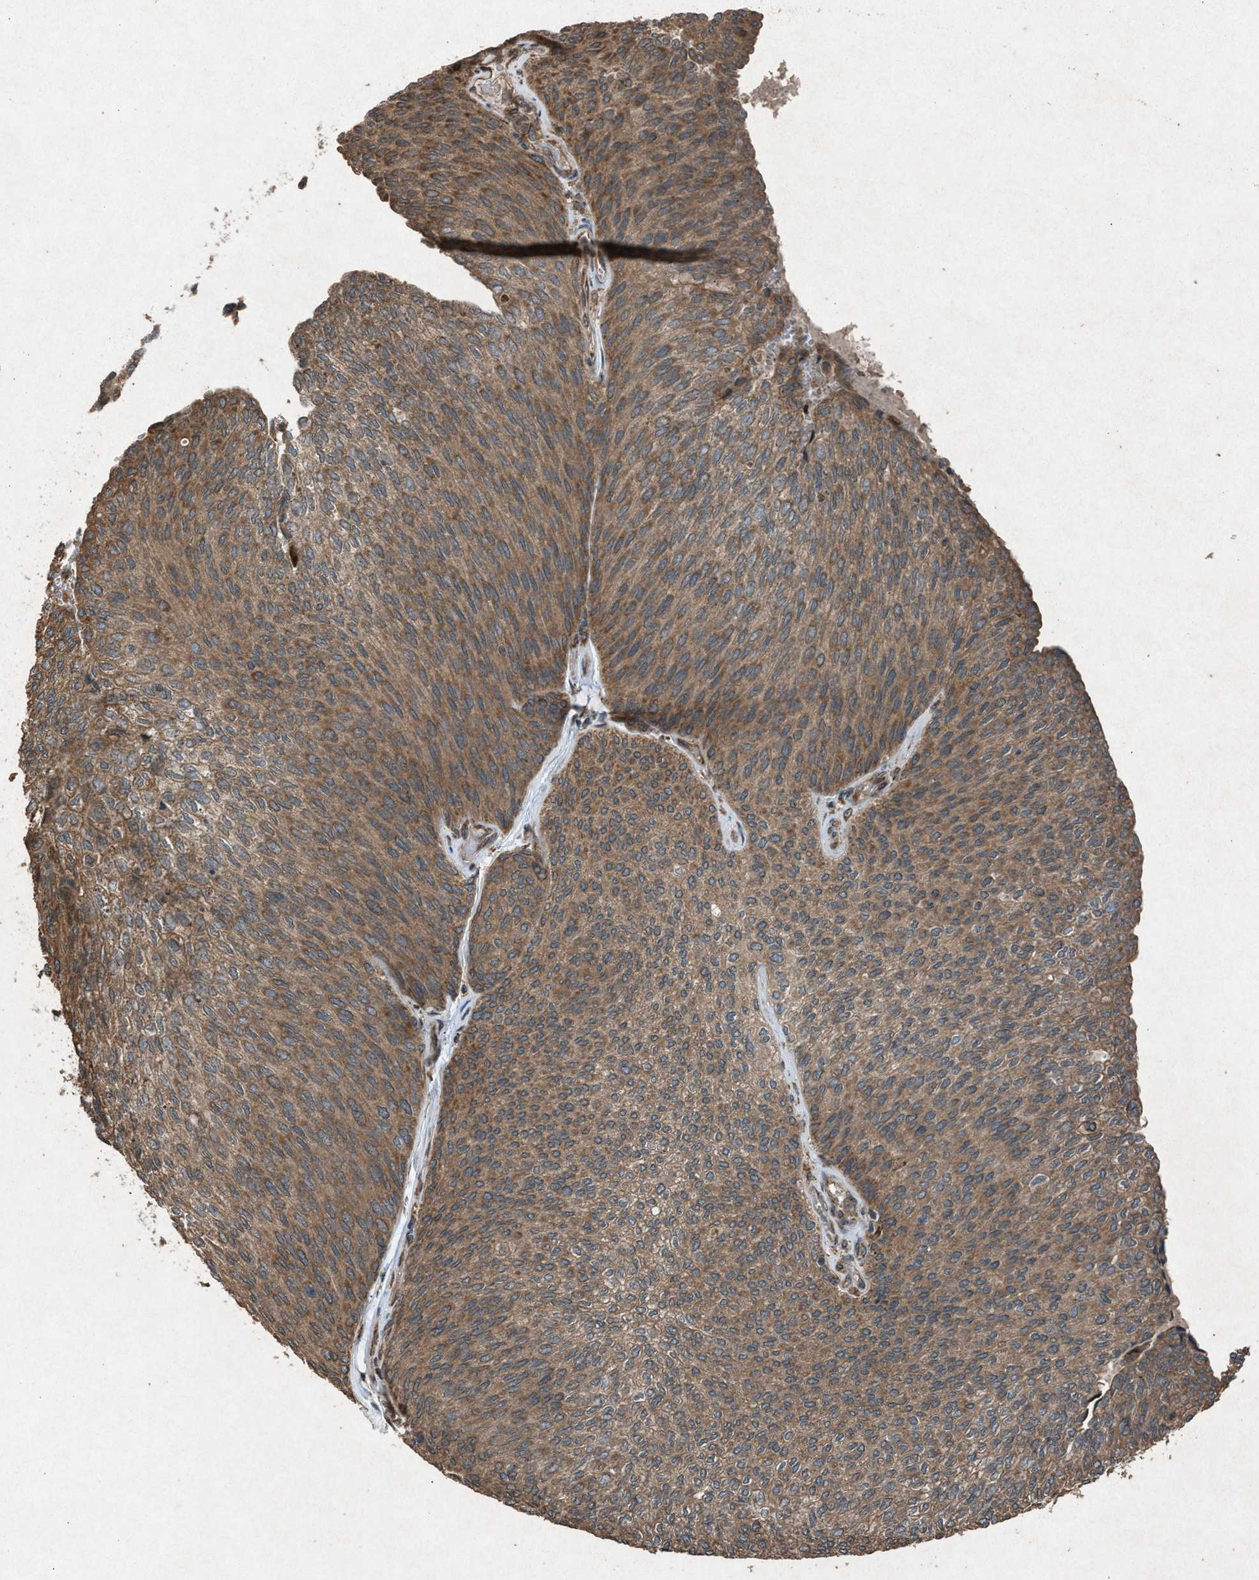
{"staining": {"intensity": "moderate", "quantity": ">75%", "location": "cytoplasmic/membranous"}, "tissue": "urothelial cancer", "cell_type": "Tumor cells", "image_type": "cancer", "snomed": [{"axis": "morphology", "description": "Urothelial carcinoma, Low grade"}, {"axis": "topography", "description": "Urinary bladder"}], "caption": "Tumor cells demonstrate medium levels of moderate cytoplasmic/membranous expression in about >75% of cells in low-grade urothelial carcinoma.", "gene": "CALR", "patient": {"sex": "female", "age": 79}}